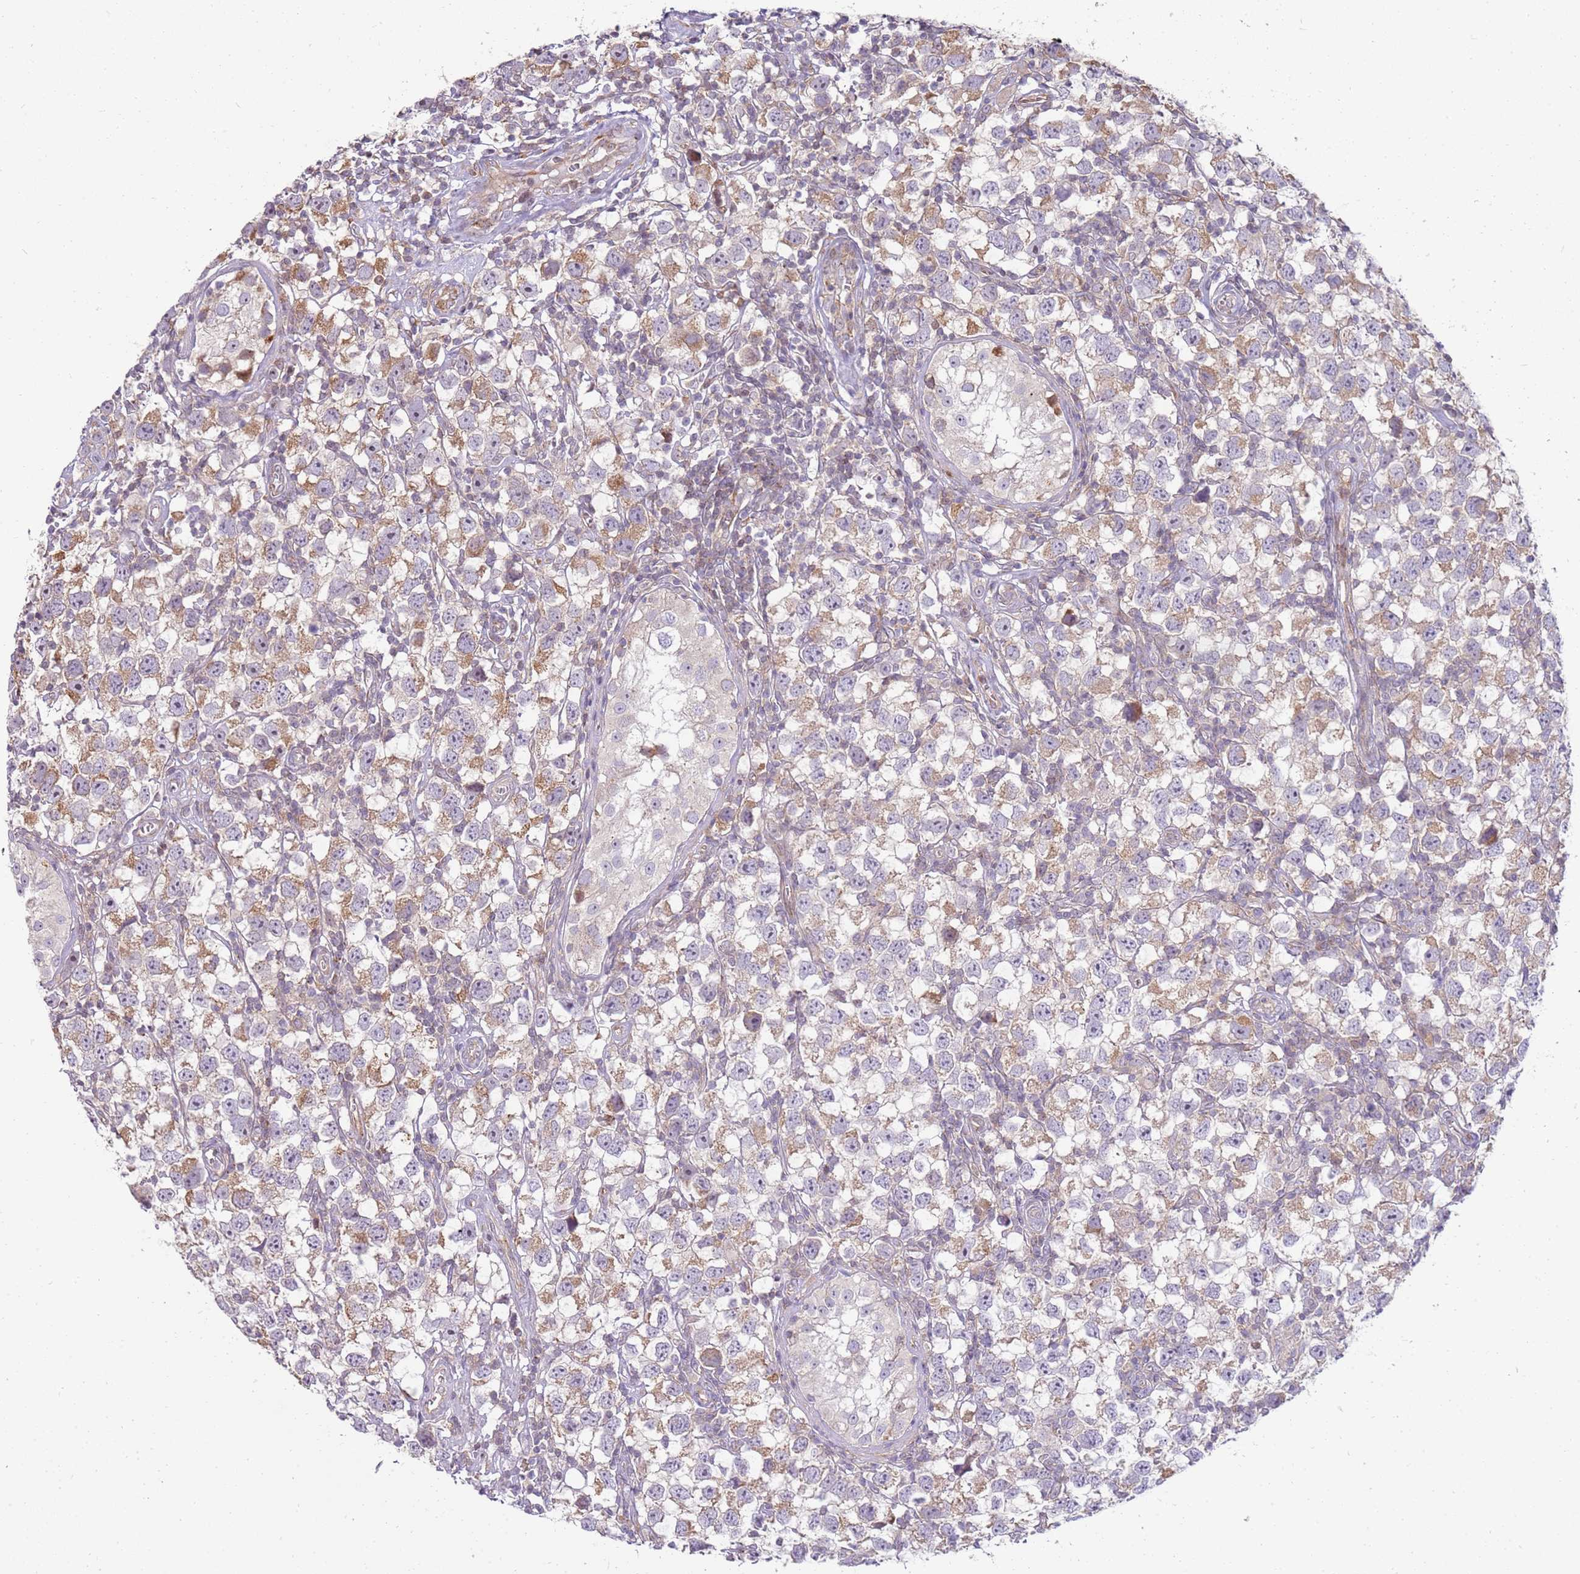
{"staining": {"intensity": "moderate", "quantity": "25%-75%", "location": "cytoplasmic/membranous"}, "tissue": "testis cancer", "cell_type": "Tumor cells", "image_type": "cancer", "snomed": [{"axis": "morphology", "description": "Seminoma, NOS"}, {"axis": "morphology", "description": "Carcinoma, Embryonal, NOS"}, {"axis": "topography", "description": "Testis"}], "caption": "Immunohistochemical staining of human testis cancer (seminoma) exhibits medium levels of moderate cytoplasmic/membranous positivity in approximately 25%-75% of tumor cells.", "gene": "GRAP", "patient": {"sex": "male", "age": 29}}